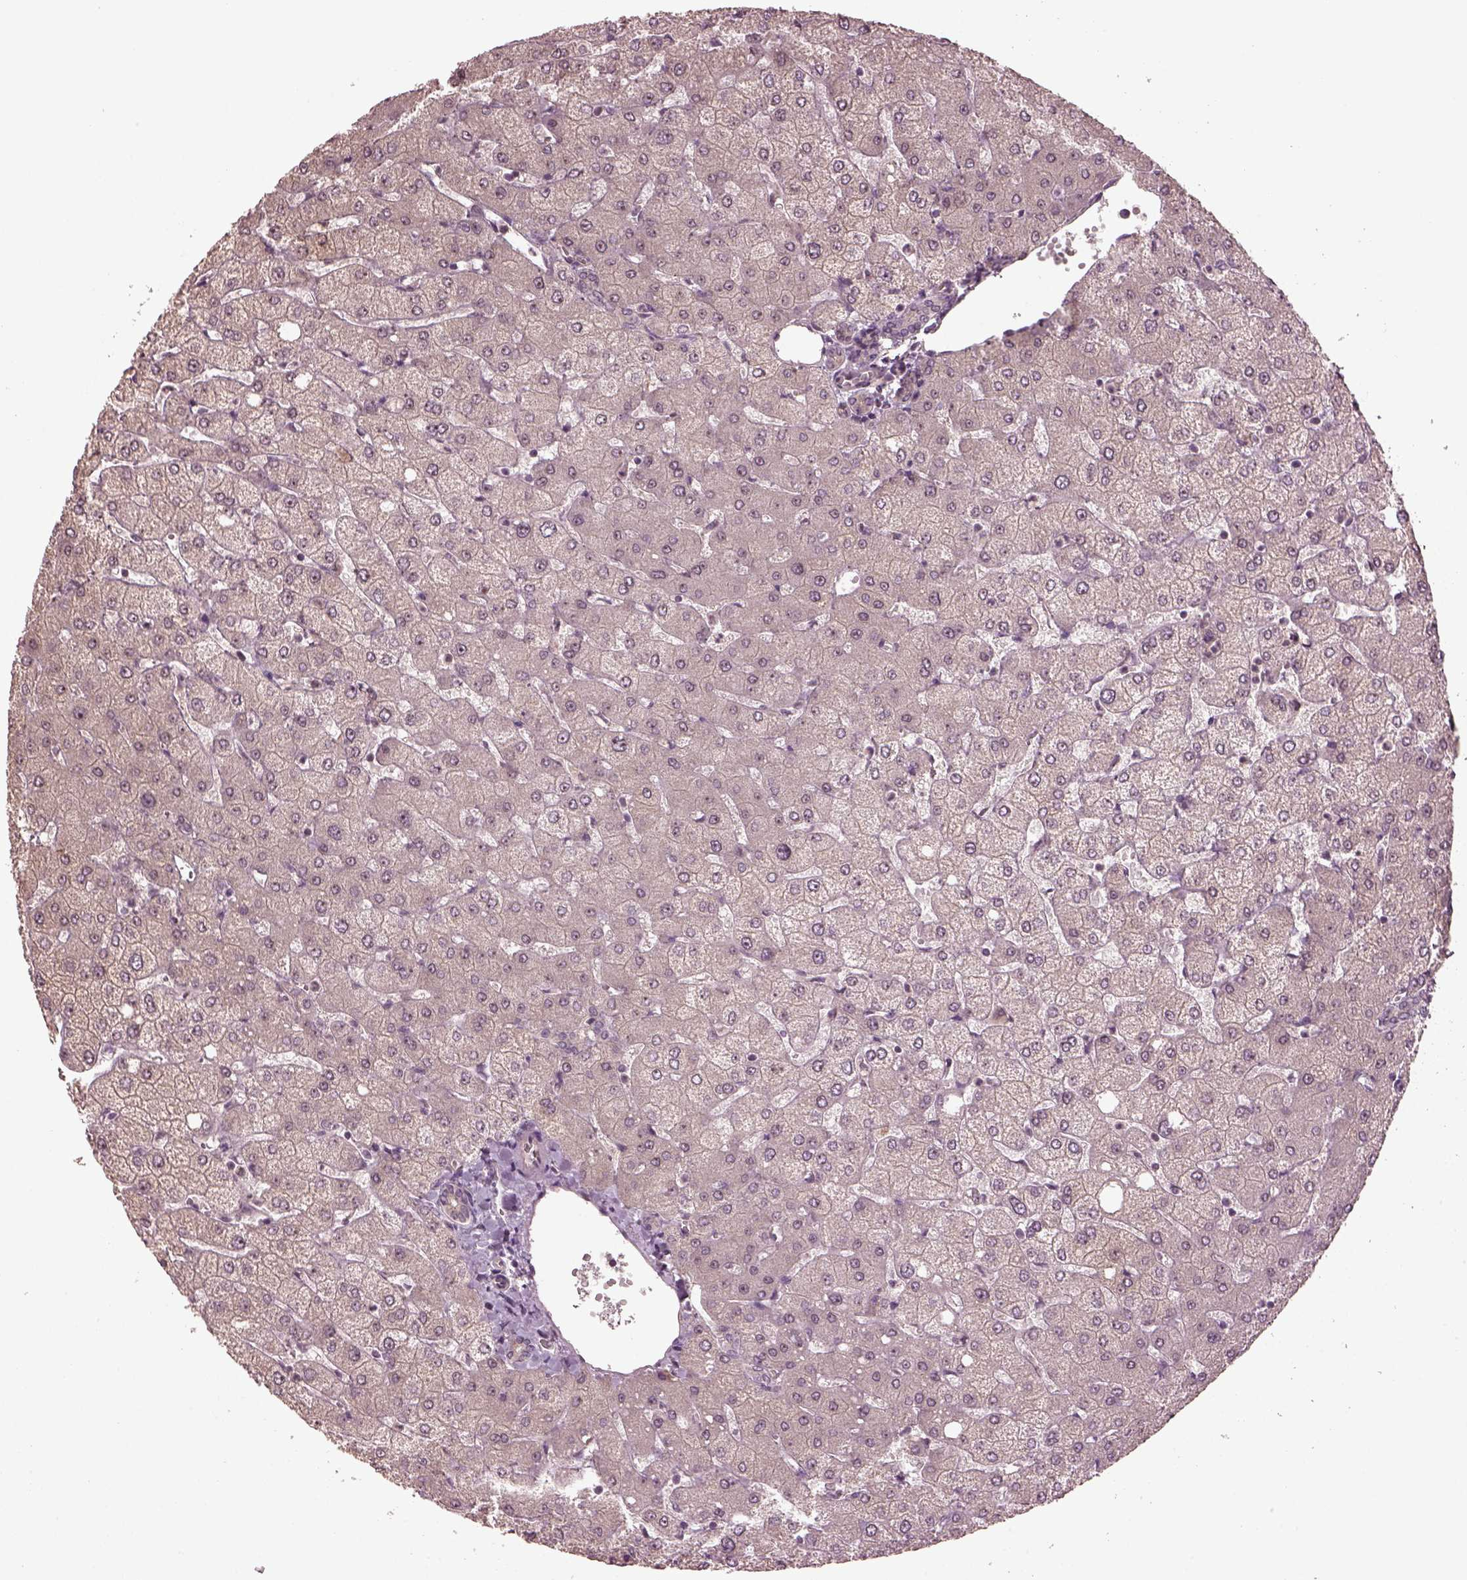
{"staining": {"intensity": "negative", "quantity": "none", "location": "none"}, "tissue": "liver", "cell_type": "Cholangiocytes", "image_type": "normal", "snomed": [{"axis": "morphology", "description": "Normal tissue, NOS"}, {"axis": "topography", "description": "Liver"}], "caption": "Liver stained for a protein using immunohistochemistry (IHC) demonstrates no staining cholangiocytes.", "gene": "GNRH1", "patient": {"sex": "female", "age": 54}}